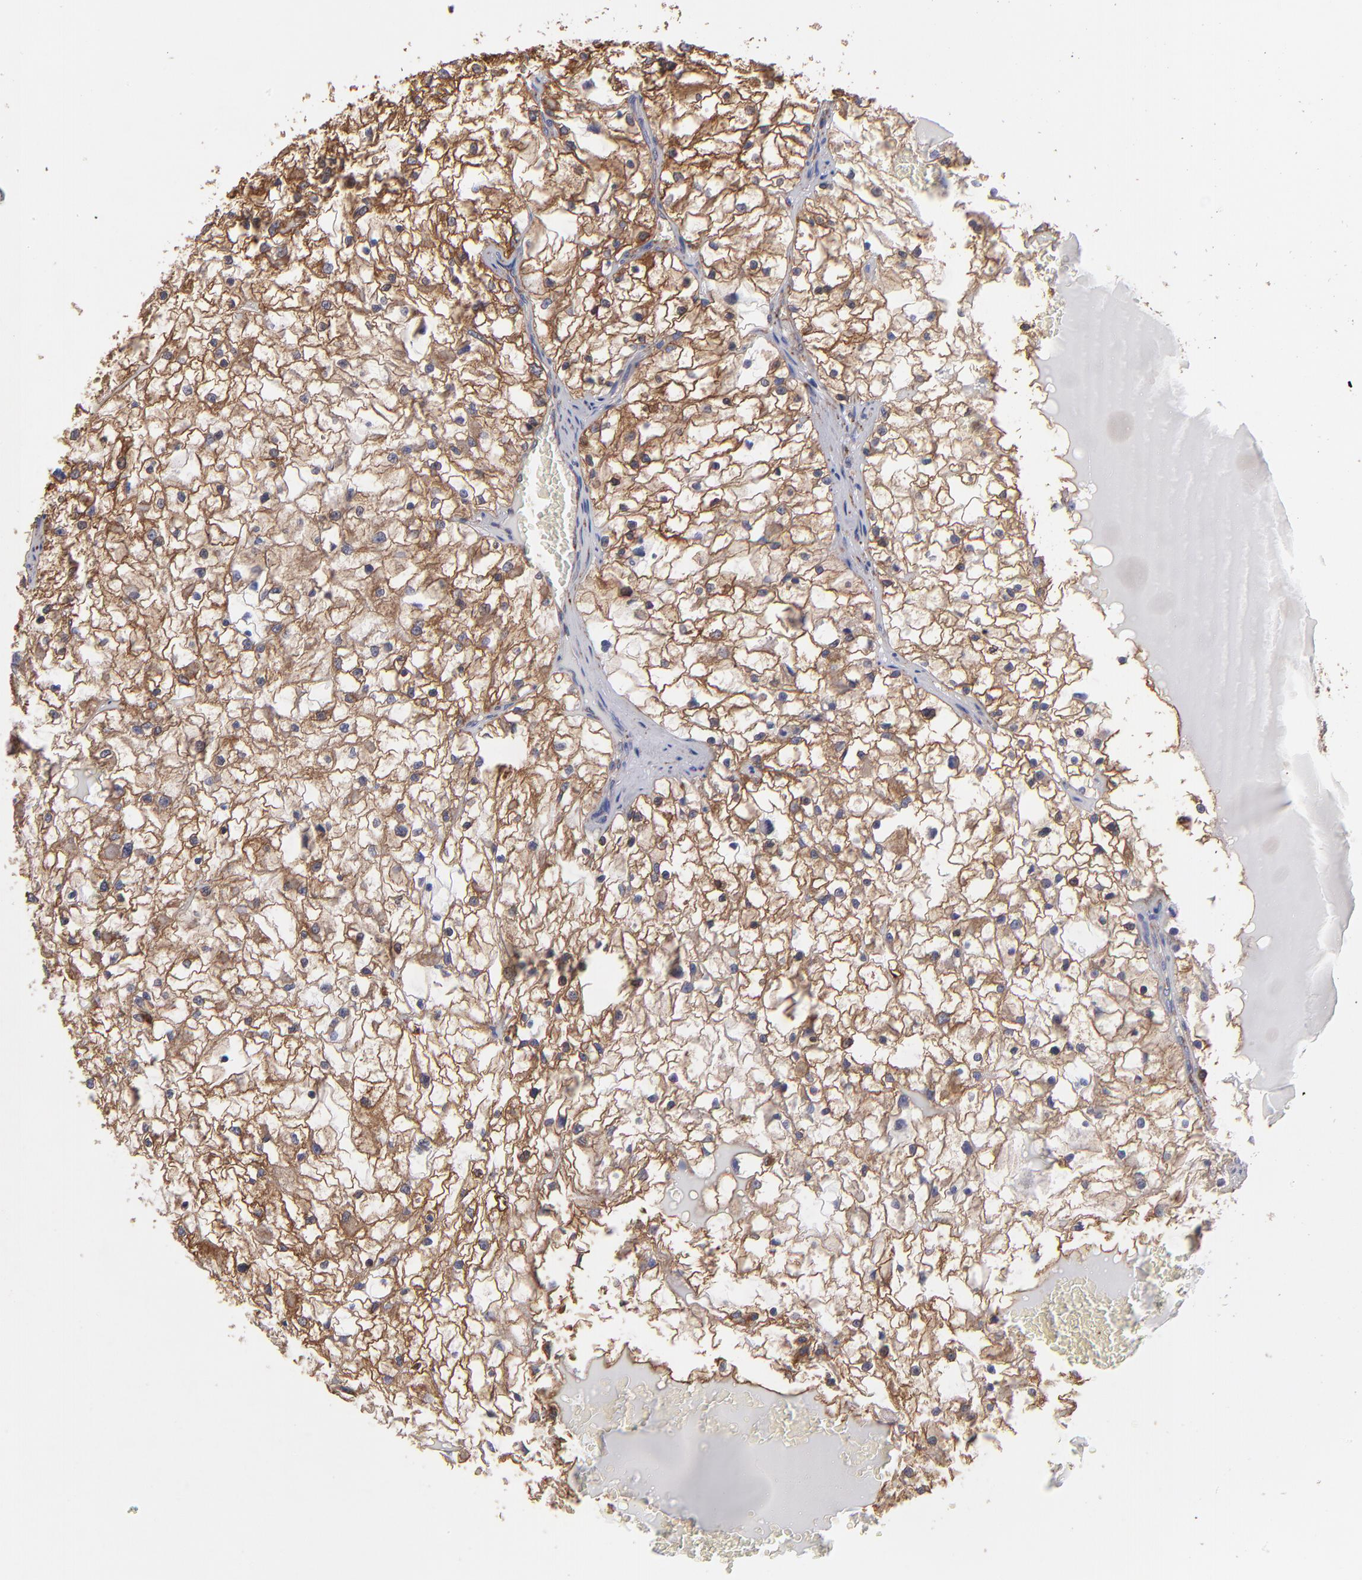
{"staining": {"intensity": "strong", "quantity": "25%-75%", "location": "cytoplasmic/membranous"}, "tissue": "renal cancer", "cell_type": "Tumor cells", "image_type": "cancer", "snomed": [{"axis": "morphology", "description": "Adenocarcinoma, NOS"}, {"axis": "topography", "description": "Kidney"}], "caption": "Renal cancer (adenocarcinoma) stained for a protein shows strong cytoplasmic/membranous positivity in tumor cells. The staining is performed using DAB brown chromogen to label protein expression. The nuclei are counter-stained blue using hematoxylin.", "gene": "MVP", "patient": {"sex": "male", "age": 61}}